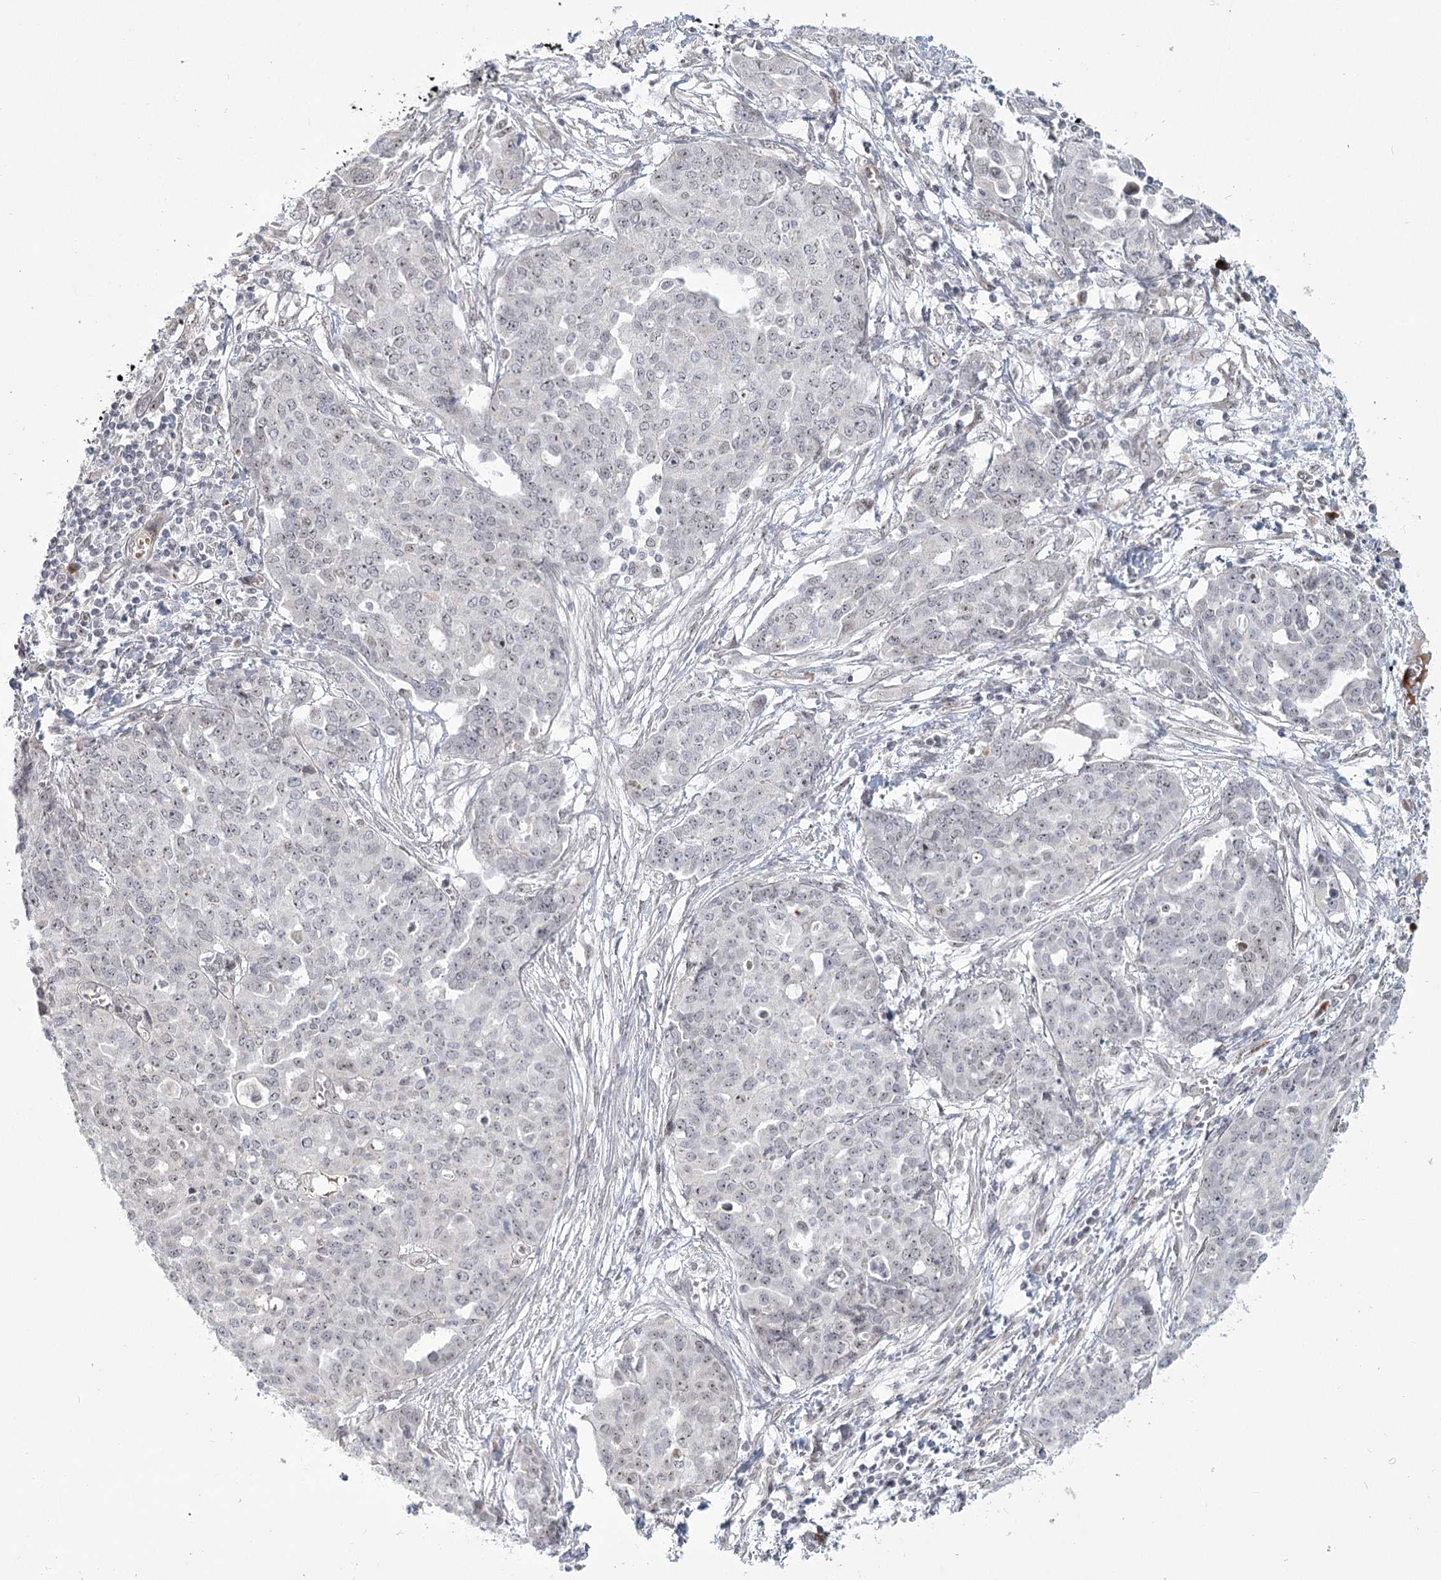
{"staining": {"intensity": "negative", "quantity": "none", "location": "none"}, "tissue": "ovarian cancer", "cell_type": "Tumor cells", "image_type": "cancer", "snomed": [{"axis": "morphology", "description": "Cystadenocarcinoma, serous, NOS"}, {"axis": "topography", "description": "Soft tissue"}, {"axis": "topography", "description": "Ovary"}], "caption": "The immunohistochemistry (IHC) histopathology image has no significant positivity in tumor cells of serous cystadenocarcinoma (ovarian) tissue. (DAB (3,3'-diaminobenzidine) IHC with hematoxylin counter stain).", "gene": "EXOSC7", "patient": {"sex": "female", "age": 57}}